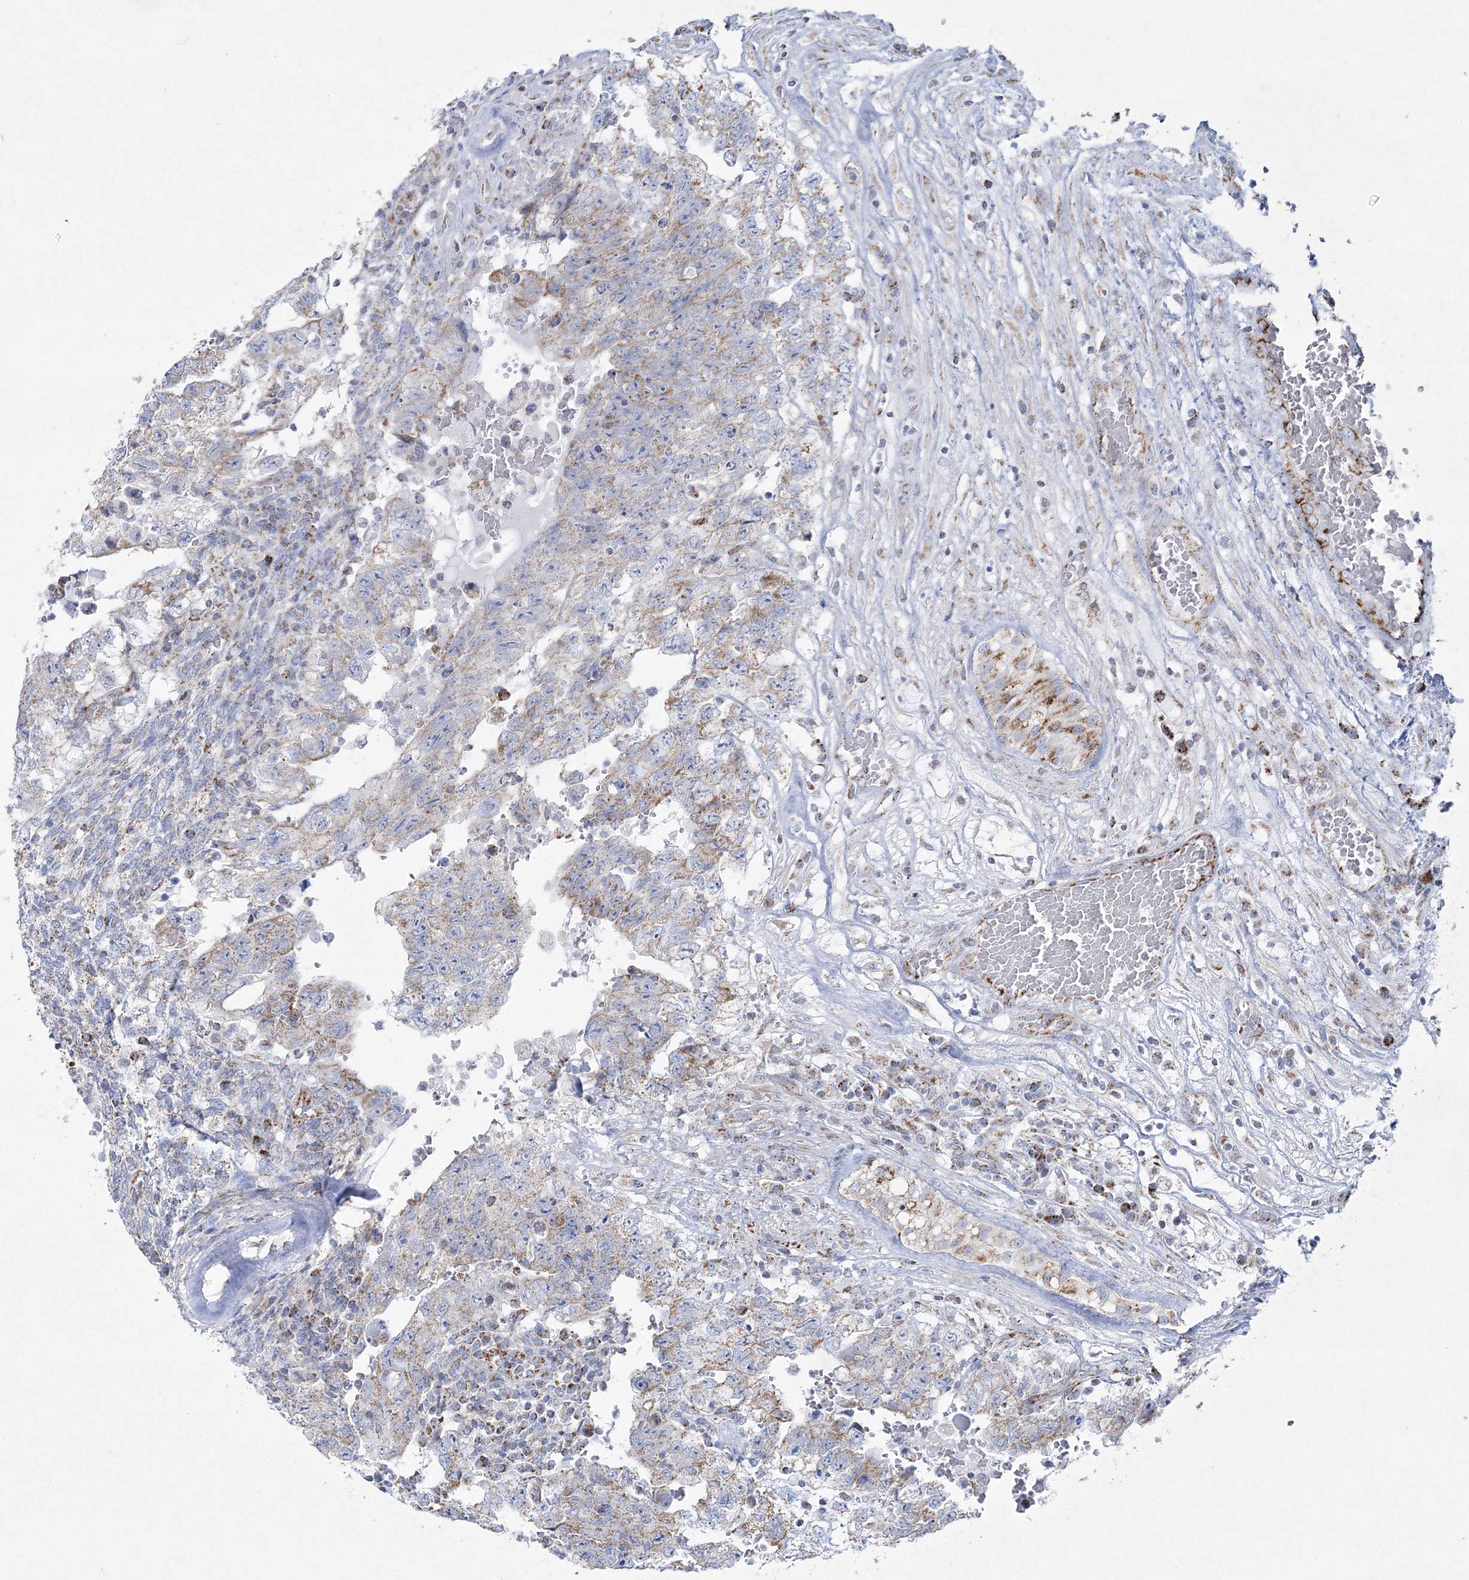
{"staining": {"intensity": "weak", "quantity": "25%-75%", "location": "cytoplasmic/membranous"}, "tissue": "testis cancer", "cell_type": "Tumor cells", "image_type": "cancer", "snomed": [{"axis": "morphology", "description": "Carcinoma, Embryonal, NOS"}, {"axis": "topography", "description": "Testis"}], "caption": "IHC image of neoplastic tissue: human testis cancer stained using immunohistochemistry exhibits low levels of weak protein expression localized specifically in the cytoplasmic/membranous of tumor cells, appearing as a cytoplasmic/membranous brown color.", "gene": "HIBCH", "patient": {"sex": "male", "age": 36}}